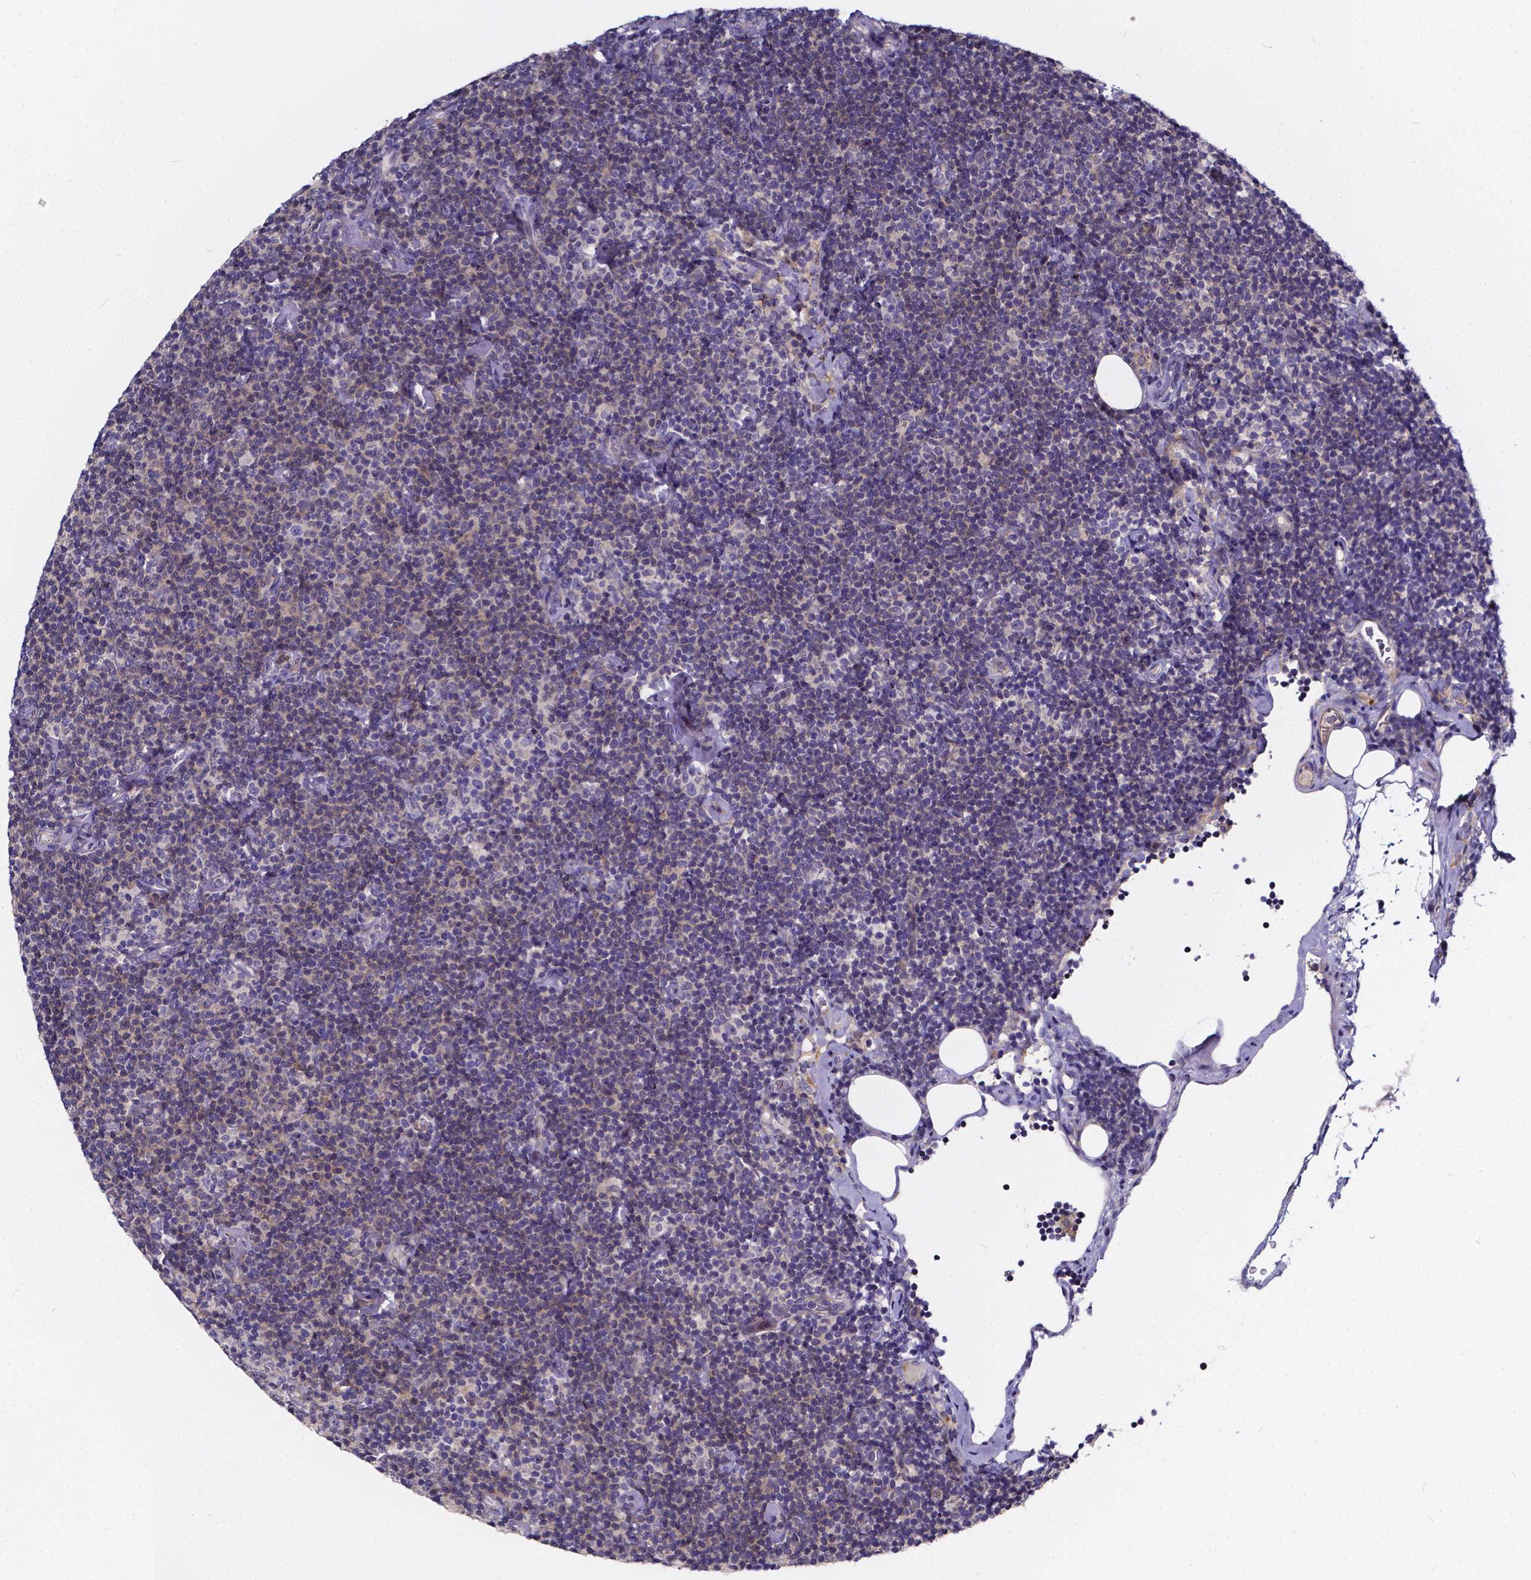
{"staining": {"intensity": "negative", "quantity": "none", "location": "none"}, "tissue": "lymphoma", "cell_type": "Tumor cells", "image_type": "cancer", "snomed": [{"axis": "morphology", "description": "Malignant lymphoma, non-Hodgkin's type, Low grade"}, {"axis": "topography", "description": "Lymph node"}], "caption": "Immunohistochemistry (IHC) image of neoplastic tissue: human malignant lymphoma, non-Hodgkin's type (low-grade) stained with DAB shows no significant protein expression in tumor cells.", "gene": "SOWAHA", "patient": {"sex": "male", "age": 81}}